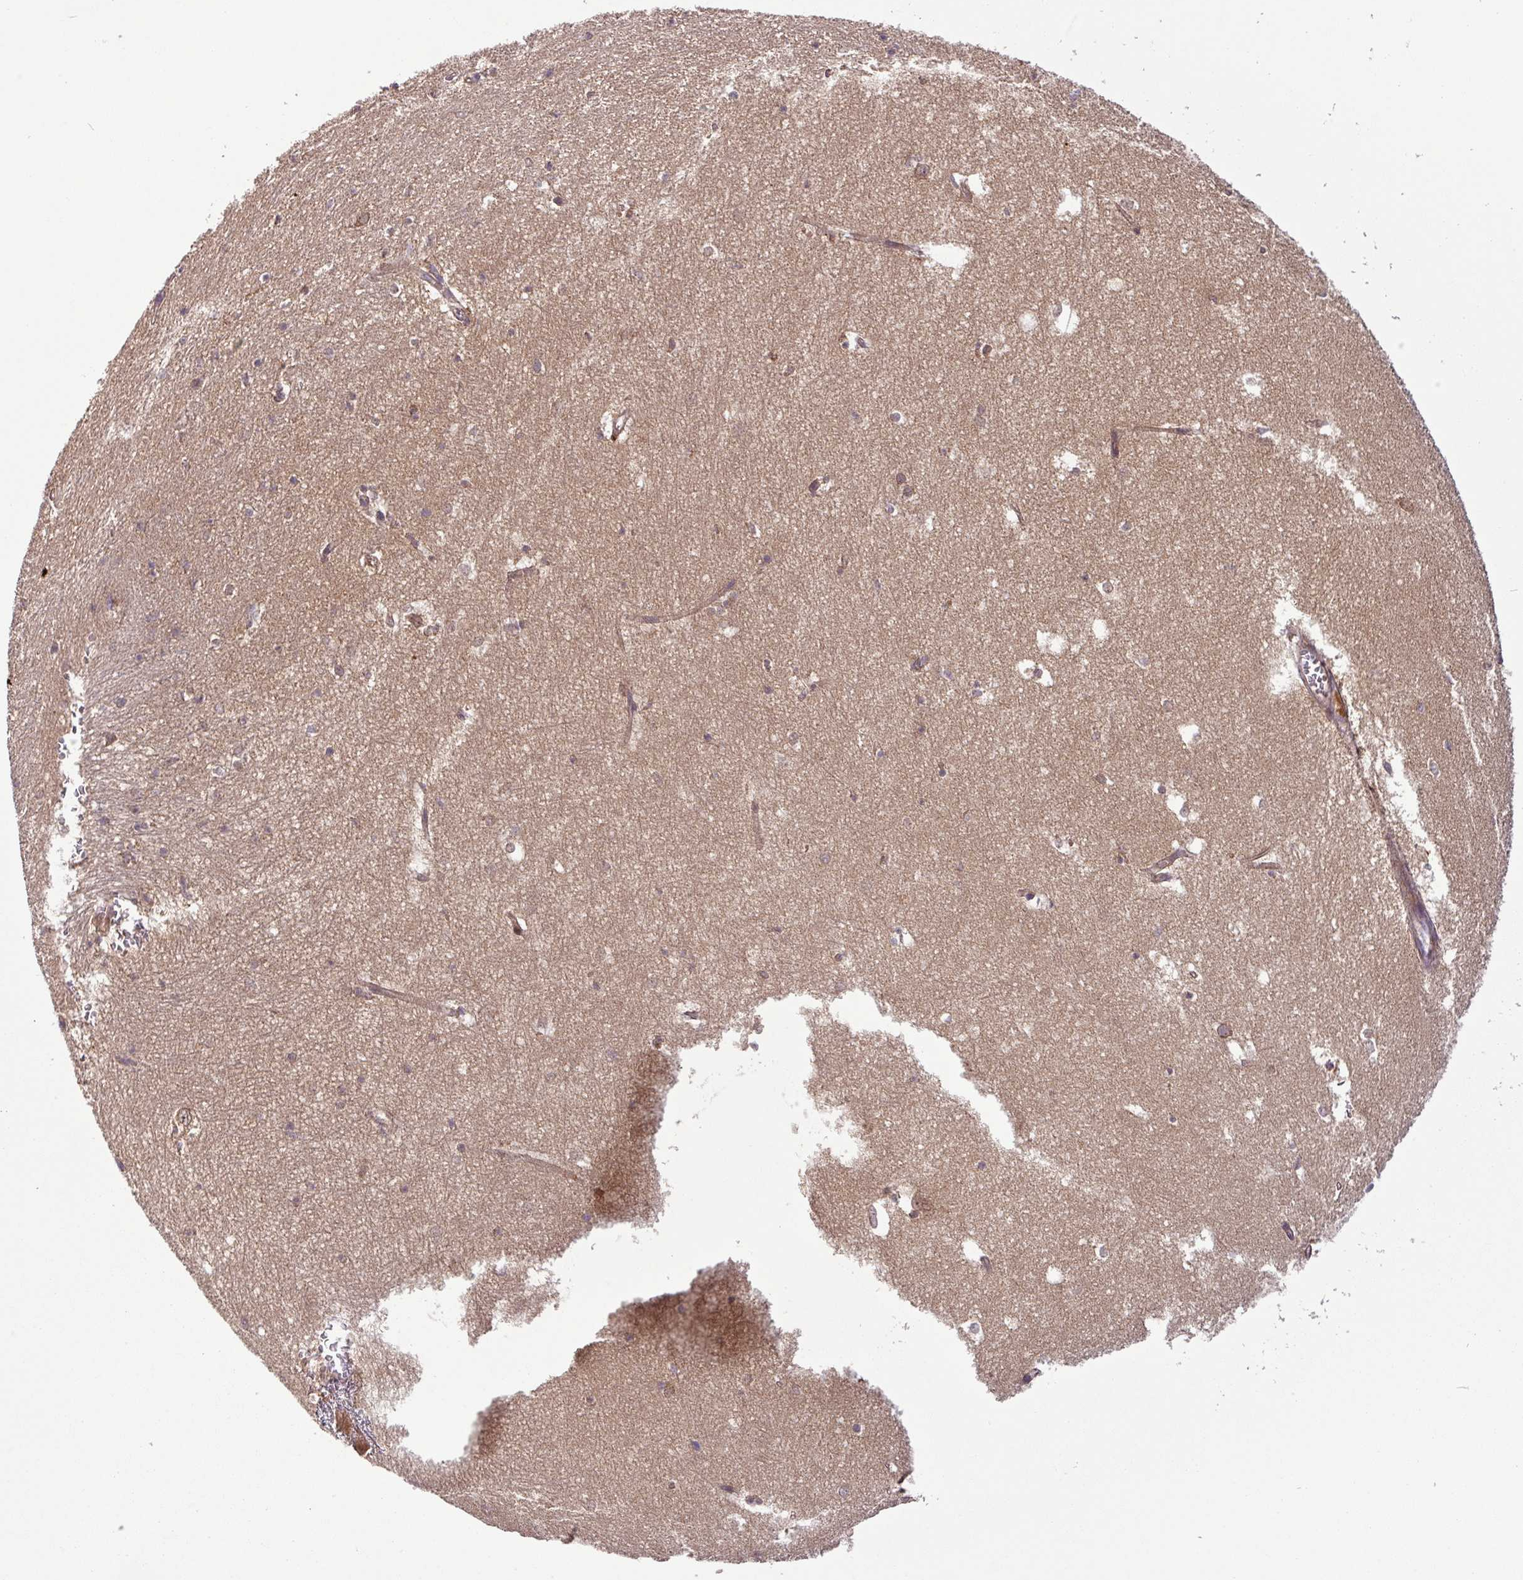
{"staining": {"intensity": "moderate", "quantity": "25%-75%", "location": "cytoplasmic/membranous"}, "tissue": "hippocampus", "cell_type": "Glial cells", "image_type": "normal", "snomed": [{"axis": "morphology", "description": "Normal tissue, NOS"}, {"axis": "topography", "description": "Hippocampus"}], "caption": "Hippocampus stained with immunohistochemistry (IHC) shows moderate cytoplasmic/membranous positivity in about 25%-75% of glial cells. (DAB IHC, brown staining for protein, blue staining for nuclei).", "gene": "ART1", "patient": {"sex": "female", "age": 64}}